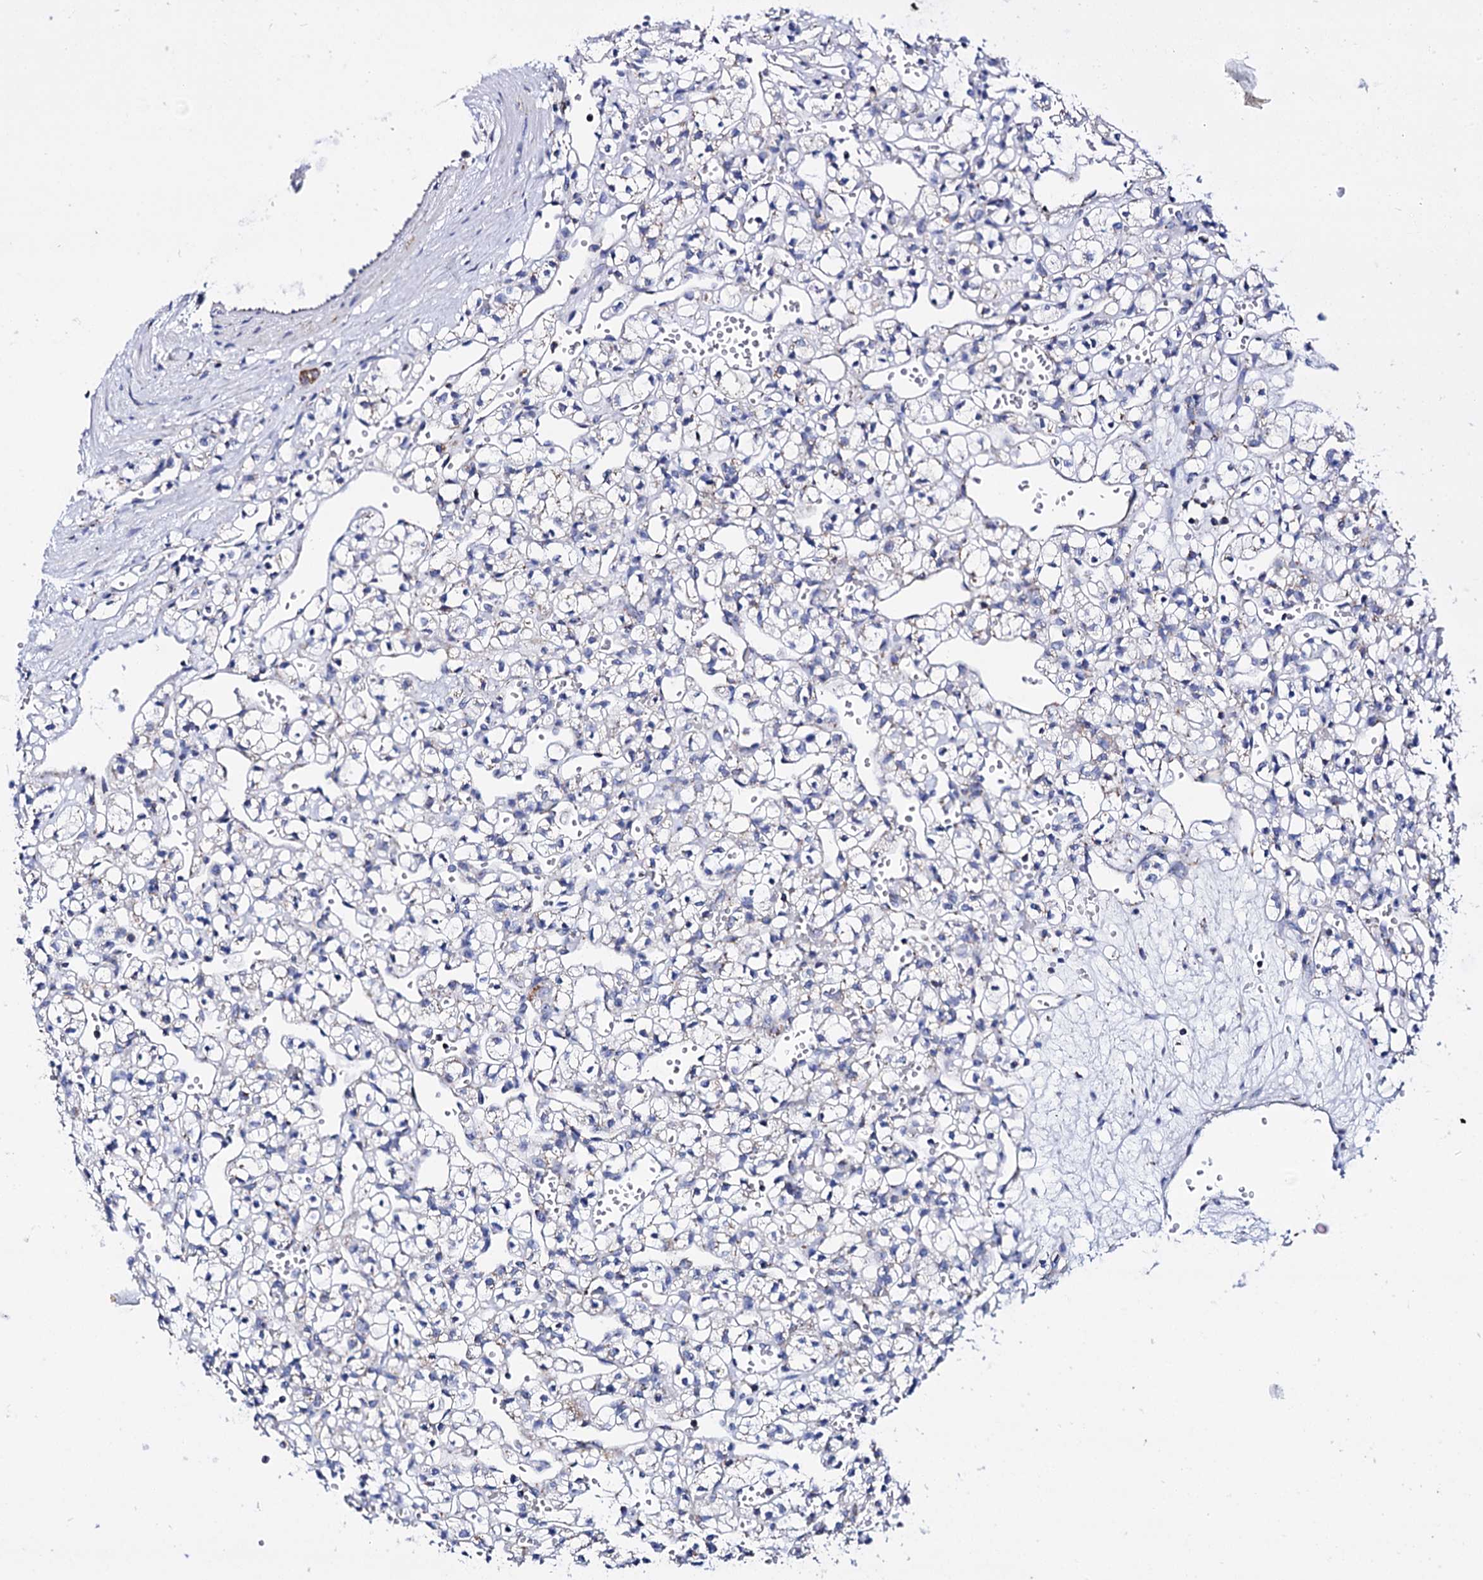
{"staining": {"intensity": "negative", "quantity": "none", "location": "none"}, "tissue": "renal cancer", "cell_type": "Tumor cells", "image_type": "cancer", "snomed": [{"axis": "morphology", "description": "Adenocarcinoma, NOS"}, {"axis": "topography", "description": "Kidney"}], "caption": "DAB (3,3'-diaminobenzidine) immunohistochemical staining of renal adenocarcinoma exhibits no significant expression in tumor cells.", "gene": "UBASH3B", "patient": {"sex": "female", "age": 59}}